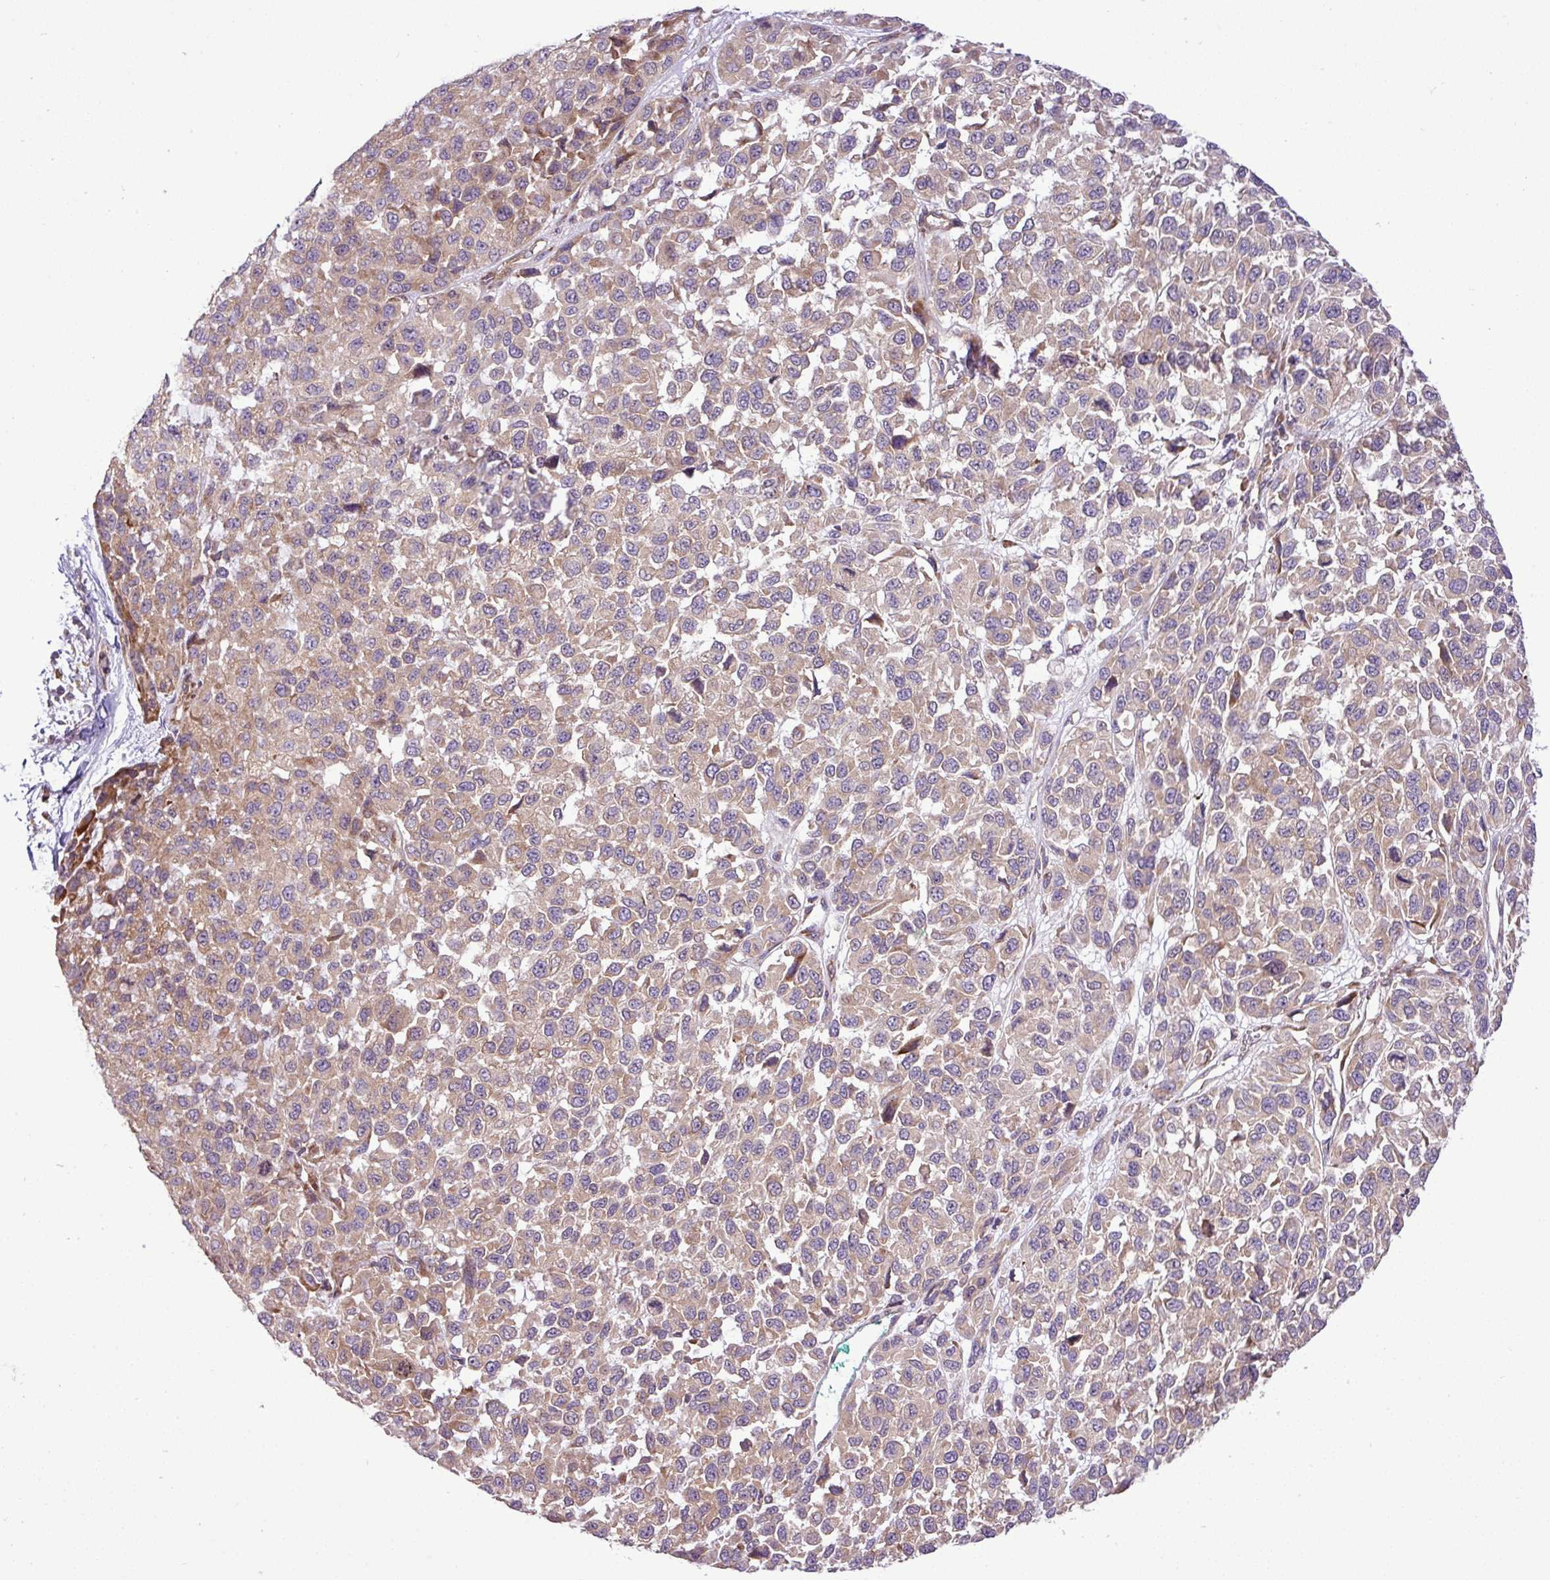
{"staining": {"intensity": "weak", "quantity": ">75%", "location": "cytoplasmic/membranous"}, "tissue": "melanoma", "cell_type": "Tumor cells", "image_type": "cancer", "snomed": [{"axis": "morphology", "description": "Malignant melanoma, NOS"}, {"axis": "topography", "description": "Skin"}], "caption": "There is low levels of weak cytoplasmic/membranous expression in tumor cells of melanoma, as demonstrated by immunohistochemical staining (brown color).", "gene": "RPL13", "patient": {"sex": "male", "age": 62}}